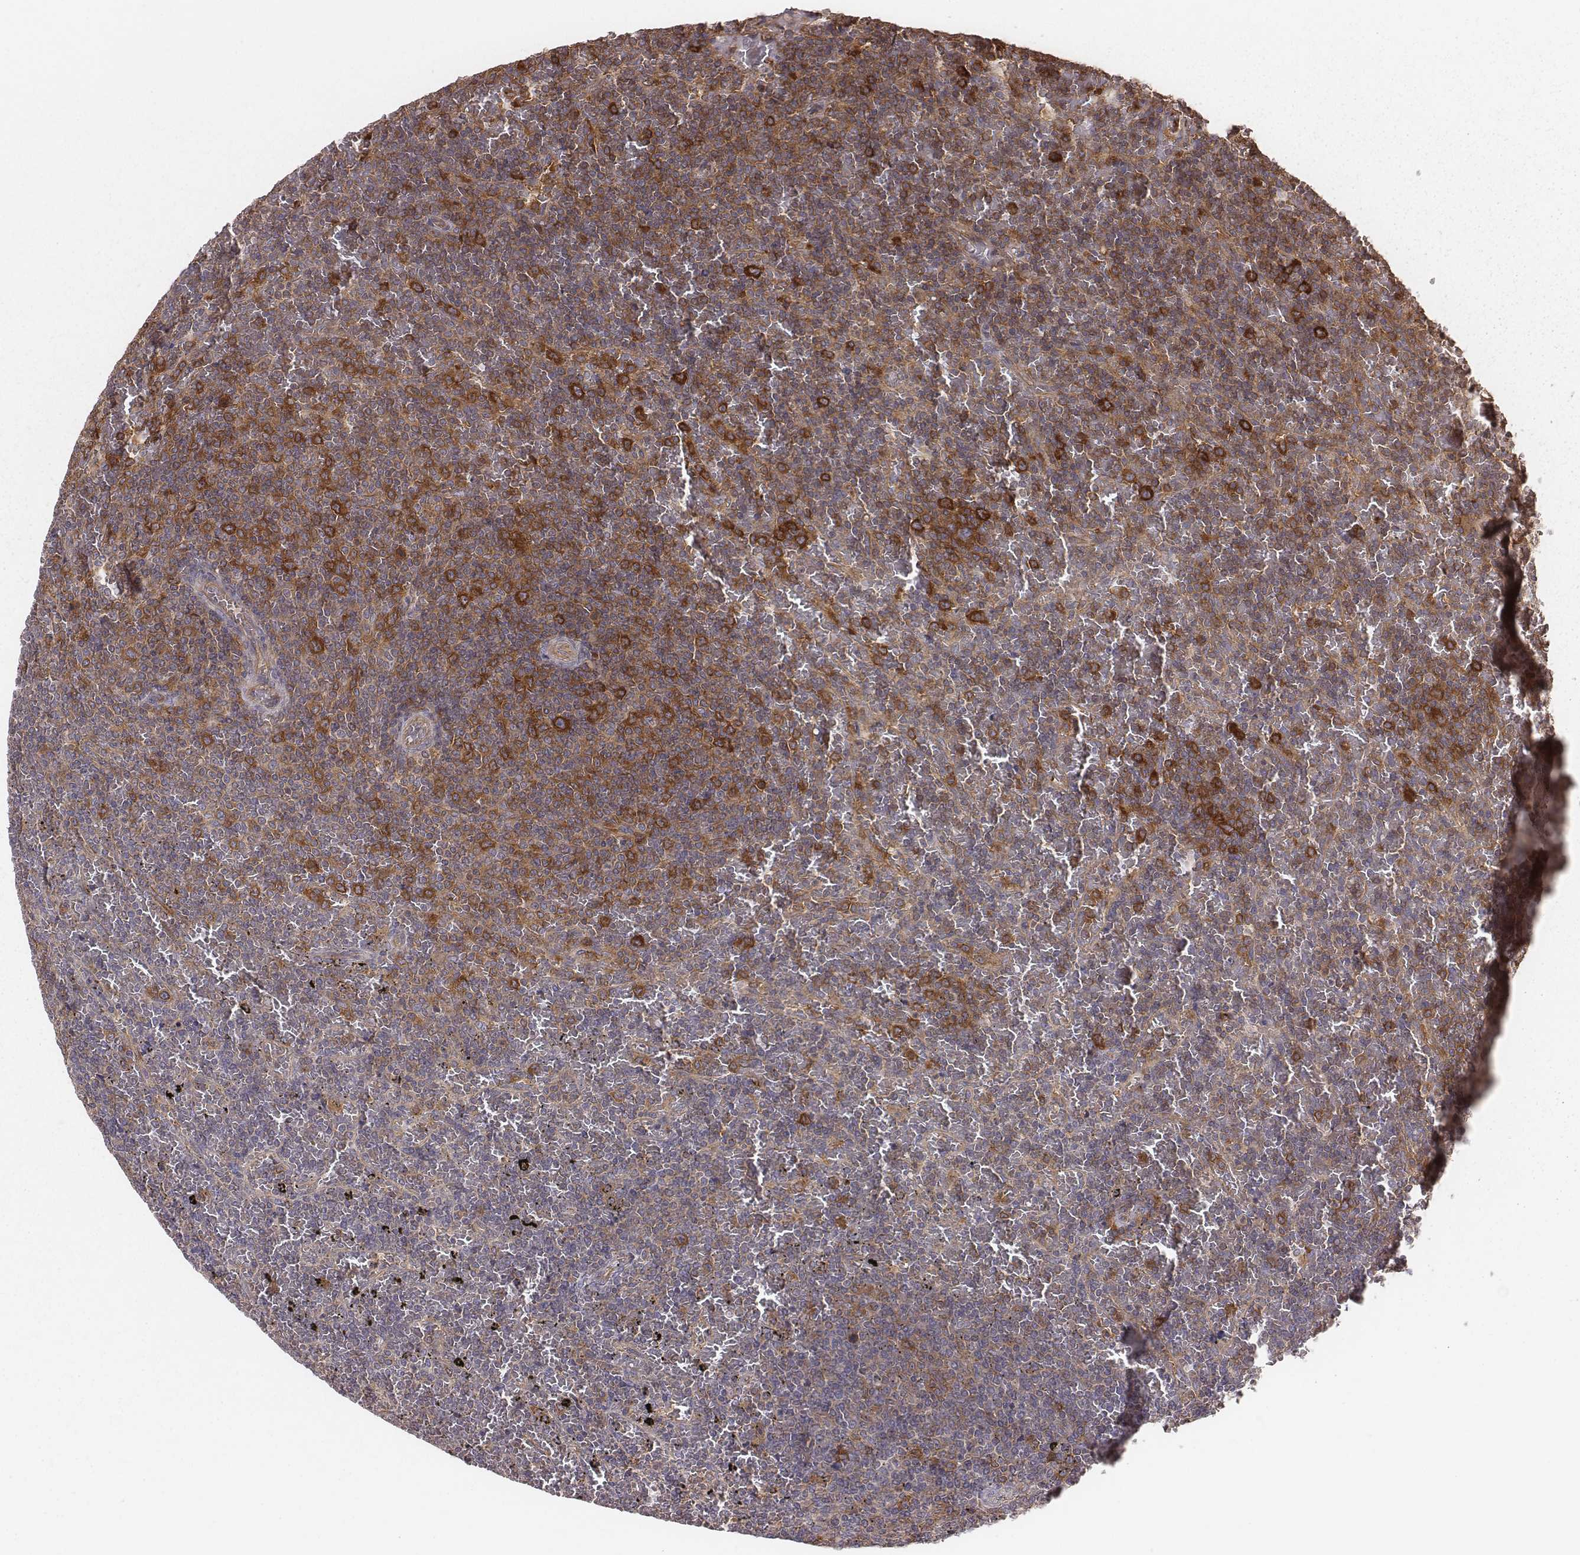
{"staining": {"intensity": "strong", "quantity": ">75%", "location": "cytoplasmic/membranous"}, "tissue": "lymphoma", "cell_type": "Tumor cells", "image_type": "cancer", "snomed": [{"axis": "morphology", "description": "Malignant lymphoma, non-Hodgkin's type, Low grade"}, {"axis": "topography", "description": "Spleen"}], "caption": "This photomicrograph demonstrates low-grade malignant lymphoma, non-Hodgkin's type stained with immunohistochemistry (IHC) to label a protein in brown. The cytoplasmic/membranous of tumor cells show strong positivity for the protein. Nuclei are counter-stained blue.", "gene": "CAD", "patient": {"sex": "female", "age": 77}}